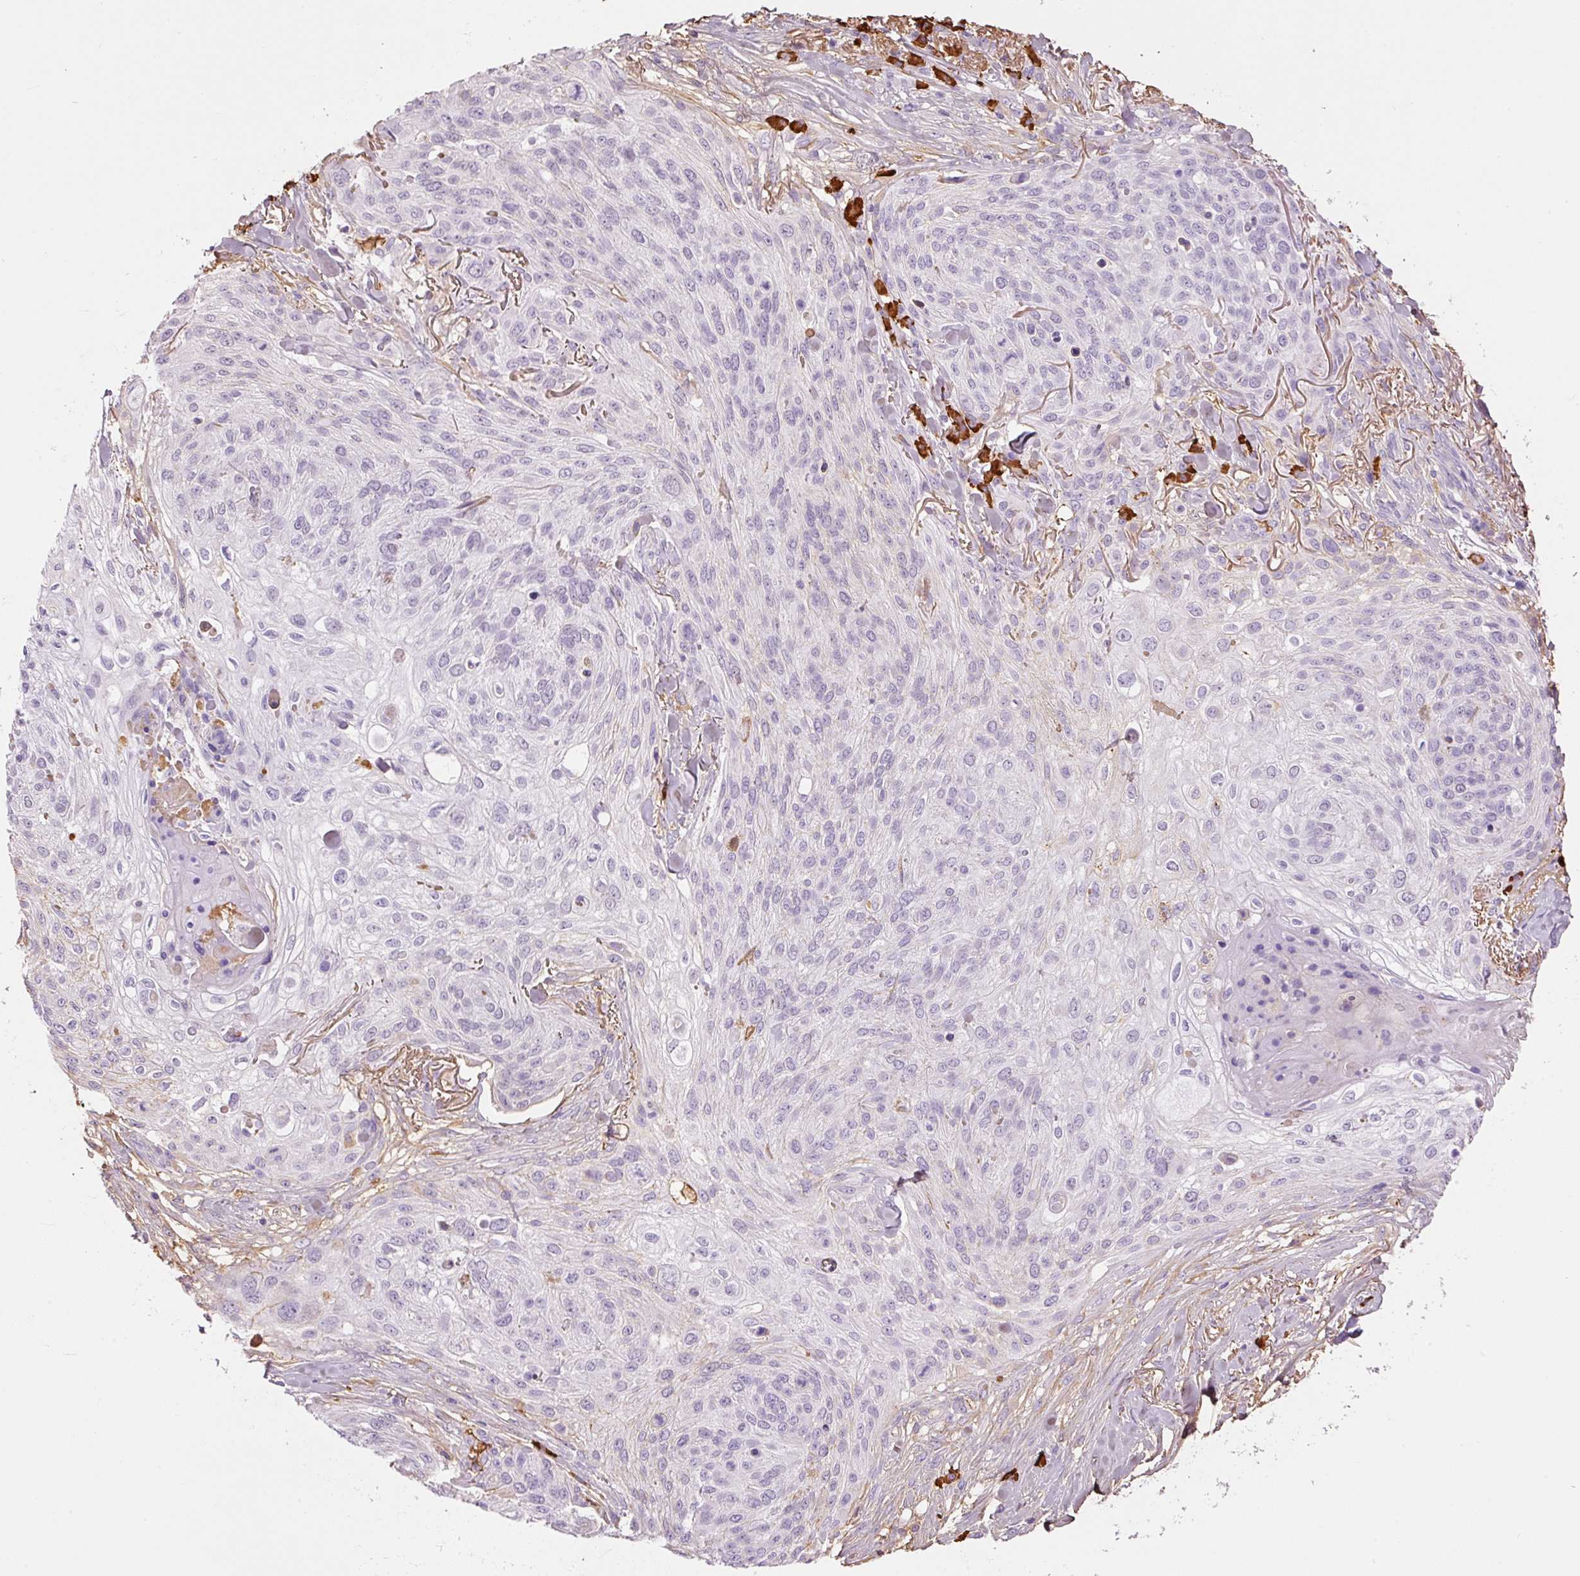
{"staining": {"intensity": "negative", "quantity": "none", "location": "none"}, "tissue": "skin cancer", "cell_type": "Tumor cells", "image_type": "cancer", "snomed": [{"axis": "morphology", "description": "Squamous cell carcinoma, NOS"}, {"axis": "topography", "description": "Skin"}], "caption": "Immunohistochemistry (IHC) of squamous cell carcinoma (skin) demonstrates no expression in tumor cells.", "gene": "PRPF38B", "patient": {"sex": "female", "age": 87}}